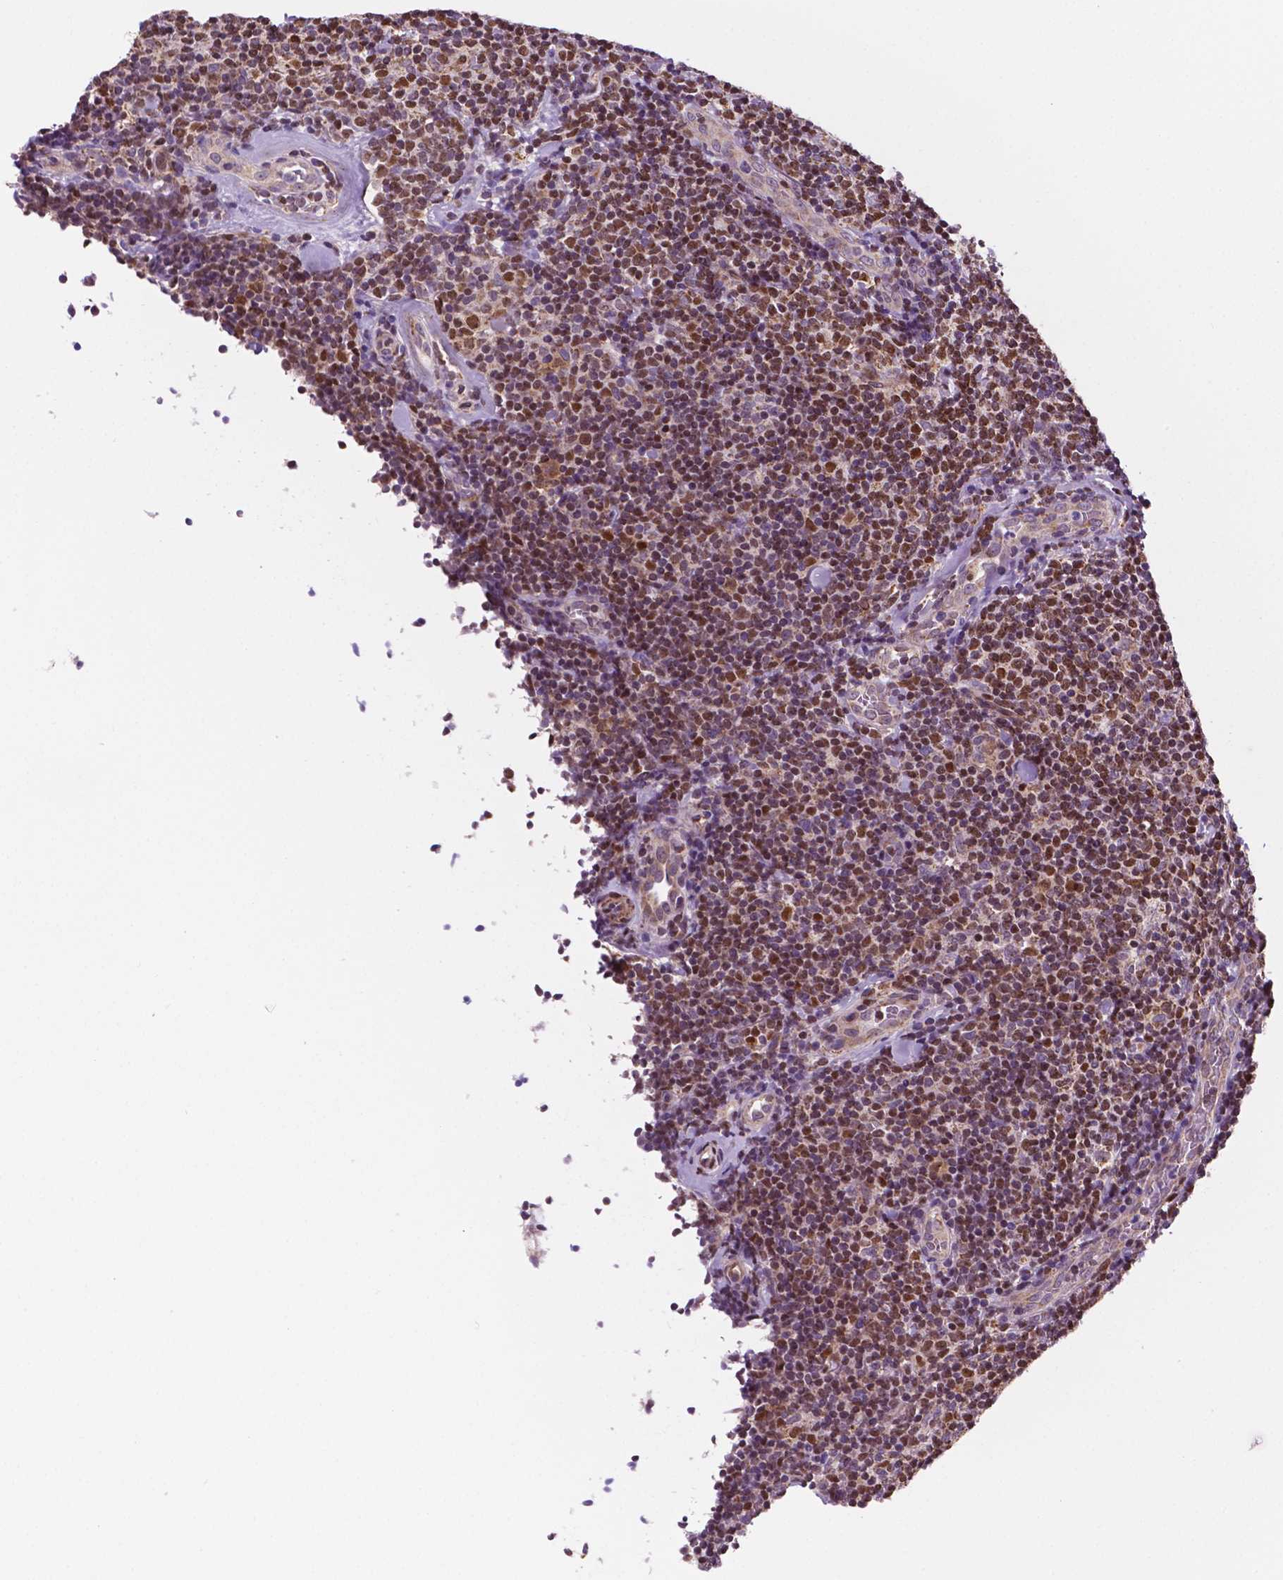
{"staining": {"intensity": "moderate", "quantity": ">75%", "location": "cytoplasmic/membranous,nuclear"}, "tissue": "lymphoma", "cell_type": "Tumor cells", "image_type": "cancer", "snomed": [{"axis": "morphology", "description": "Malignant lymphoma, non-Hodgkin's type, Low grade"}, {"axis": "topography", "description": "Lymph node"}], "caption": "Low-grade malignant lymphoma, non-Hodgkin's type tissue exhibits moderate cytoplasmic/membranous and nuclear positivity in approximately >75% of tumor cells", "gene": "GEMIN4", "patient": {"sex": "female", "age": 56}}